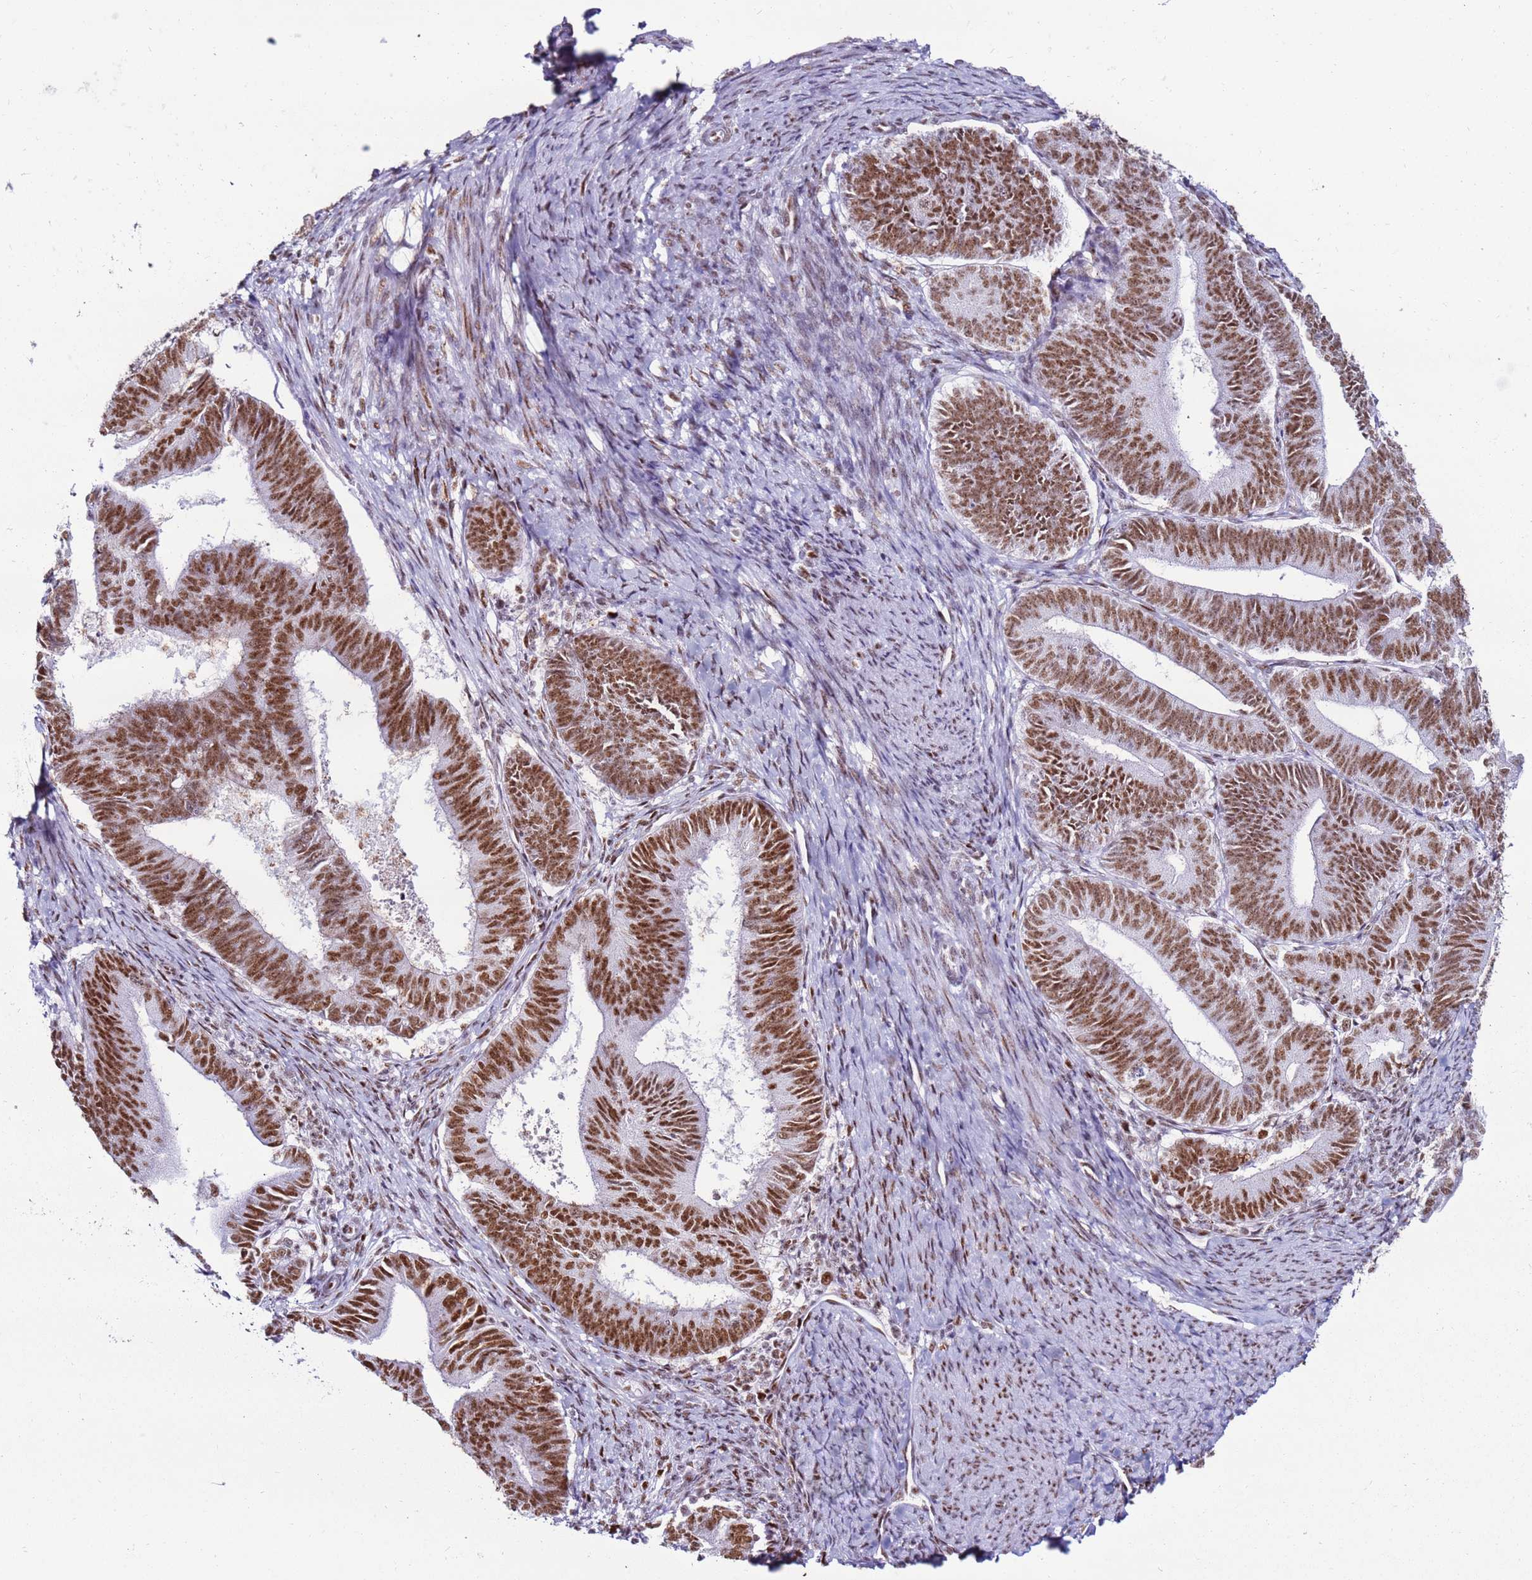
{"staining": {"intensity": "strong", "quantity": ">75%", "location": "nuclear"}, "tissue": "endometrial cancer", "cell_type": "Tumor cells", "image_type": "cancer", "snomed": [{"axis": "morphology", "description": "Adenocarcinoma, NOS"}, {"axis": "topography", "description": "Endometrium"}], "caption": "High-magnification brightfield microscopy of endometrial cancer (adenocarcinoma) stained with DAB (3,3'-diaminobenzidine) (brown) and counterstained with hematoxylin (blue). tumor cells exhibit strong nuclear expression is identified in approximately>75% of cells.", "gene": "KPNA4", "patient": {"sex": "female", "age": 70}}